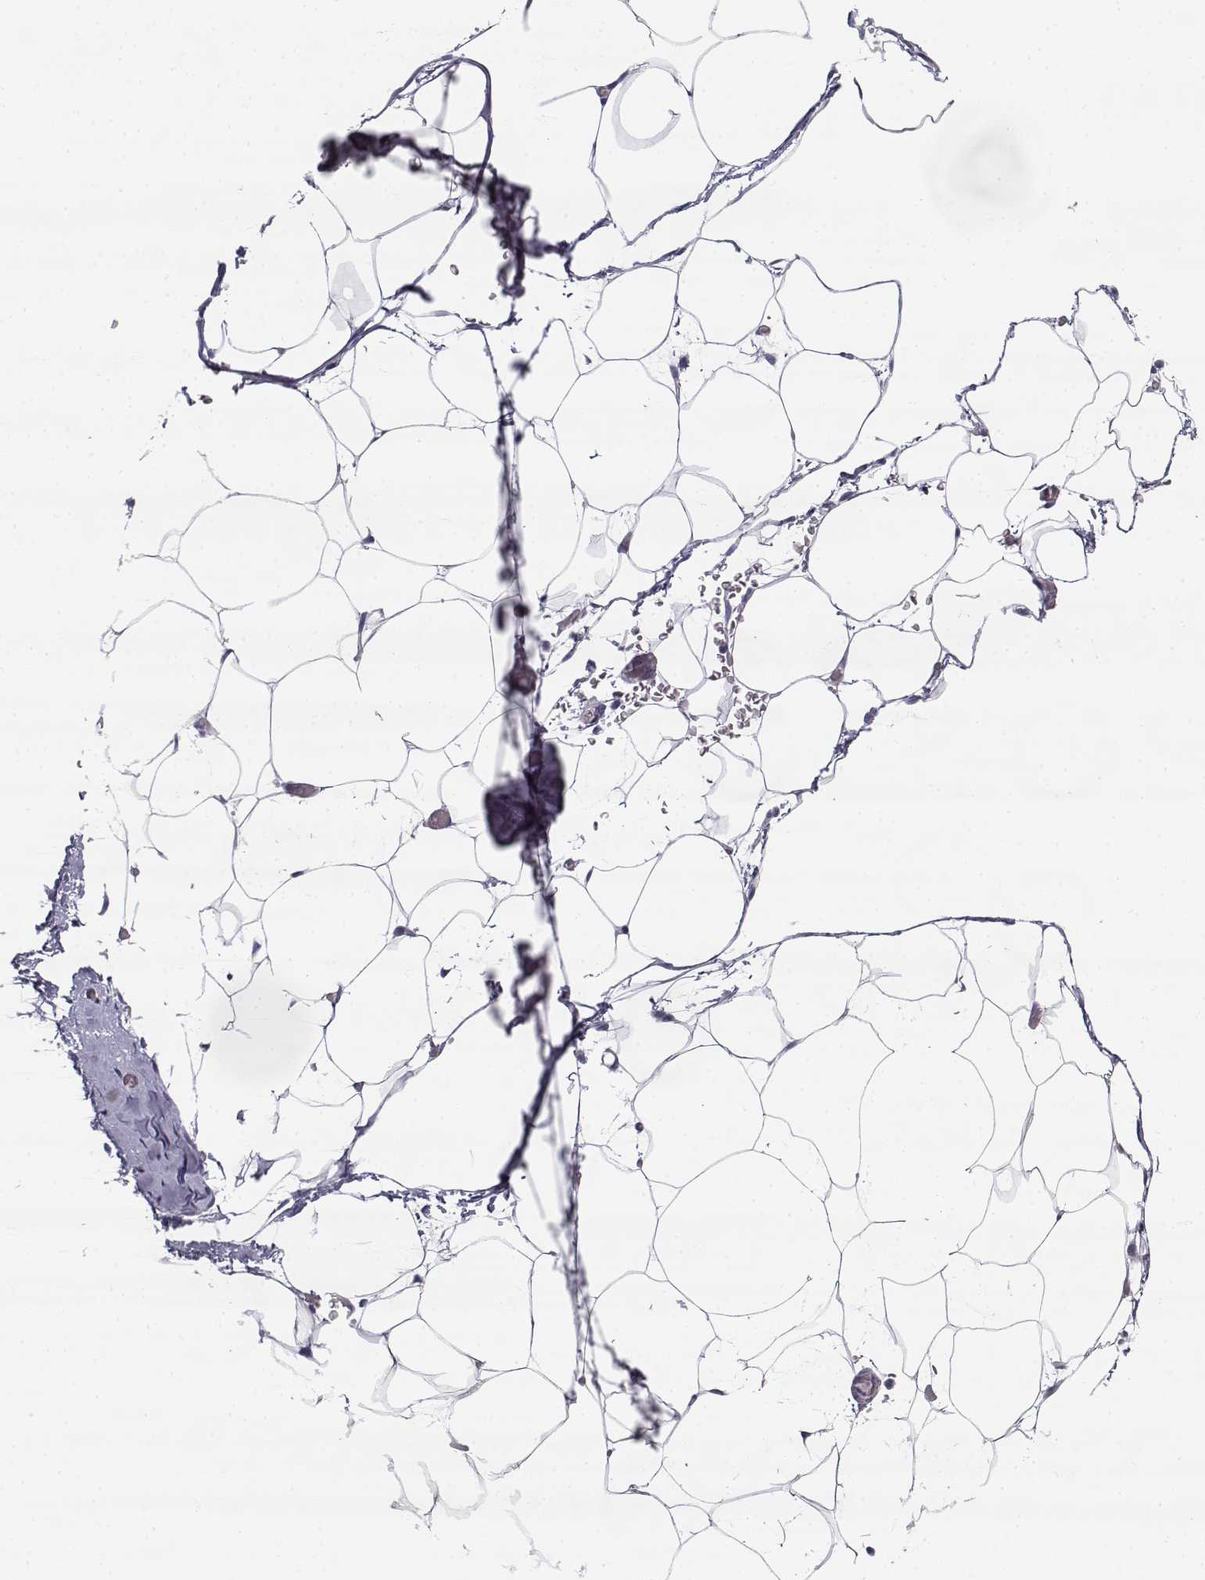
{"staining": {"intensity": "negative", "quantity": "none", "location": "none"}, "tissue": "adipose tissue", "cell_type": "Adipocytes", "image_type": "normal", "snomed": [{"axis": "morphology", "description": "Normal tissue, NOS"}, {"axis": "topography", "description": "Adipose tissue"}], "caption": "IHC micrograph of unremarkable adipose tissue stained for a protein (brown), which exhibits no staining in adipocytes. (Stains: DAB immunohistochemistry with hematoxylin counter stain, Microscopy: brightfield microscopy at high magnification).", "gene": "CREB3L3", "patient": {"sex": "male", "age": 57}}